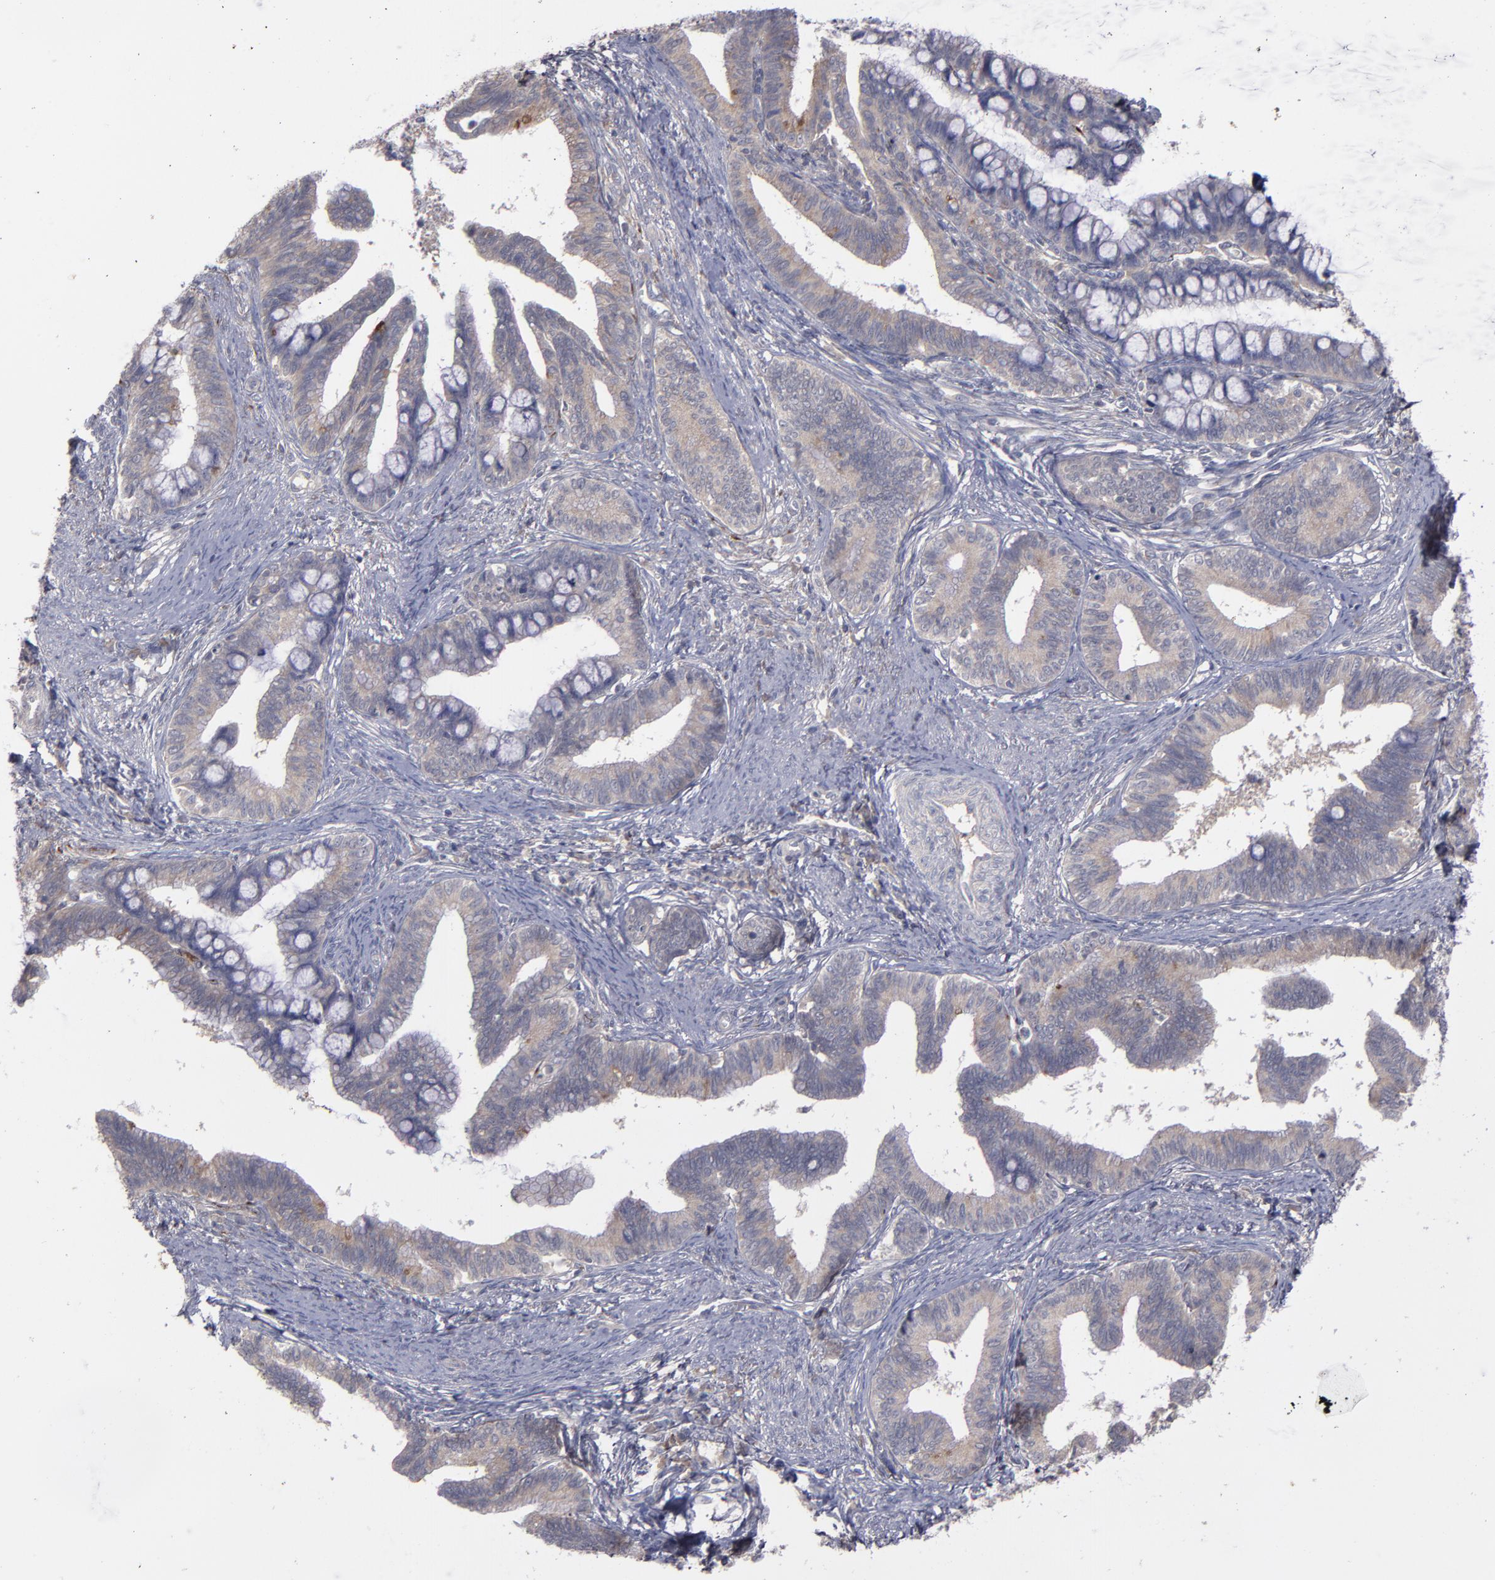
{"staining": {"intensity": "weak", "quantity": ">75%", "location": "cytoplasmic/membranous"}, "tissue": "cervical cancer", "cell_type": "Tumor cells", "image_type": "cancer", "snomed": [{"axis": "morphology", "description": "Adenocarcinoma, NOS"}, {"axis": "topography", "description": "Cervix"}], "caption": "Immunohistochemical staining of cervical cancer (adenocarcinoma) exhibits low levels of weak cytoplasmic/membranous staining in approximately >75% of tumor cells.", "gene": "MMP11", "patient": {"sex": "female", "age": 36}}